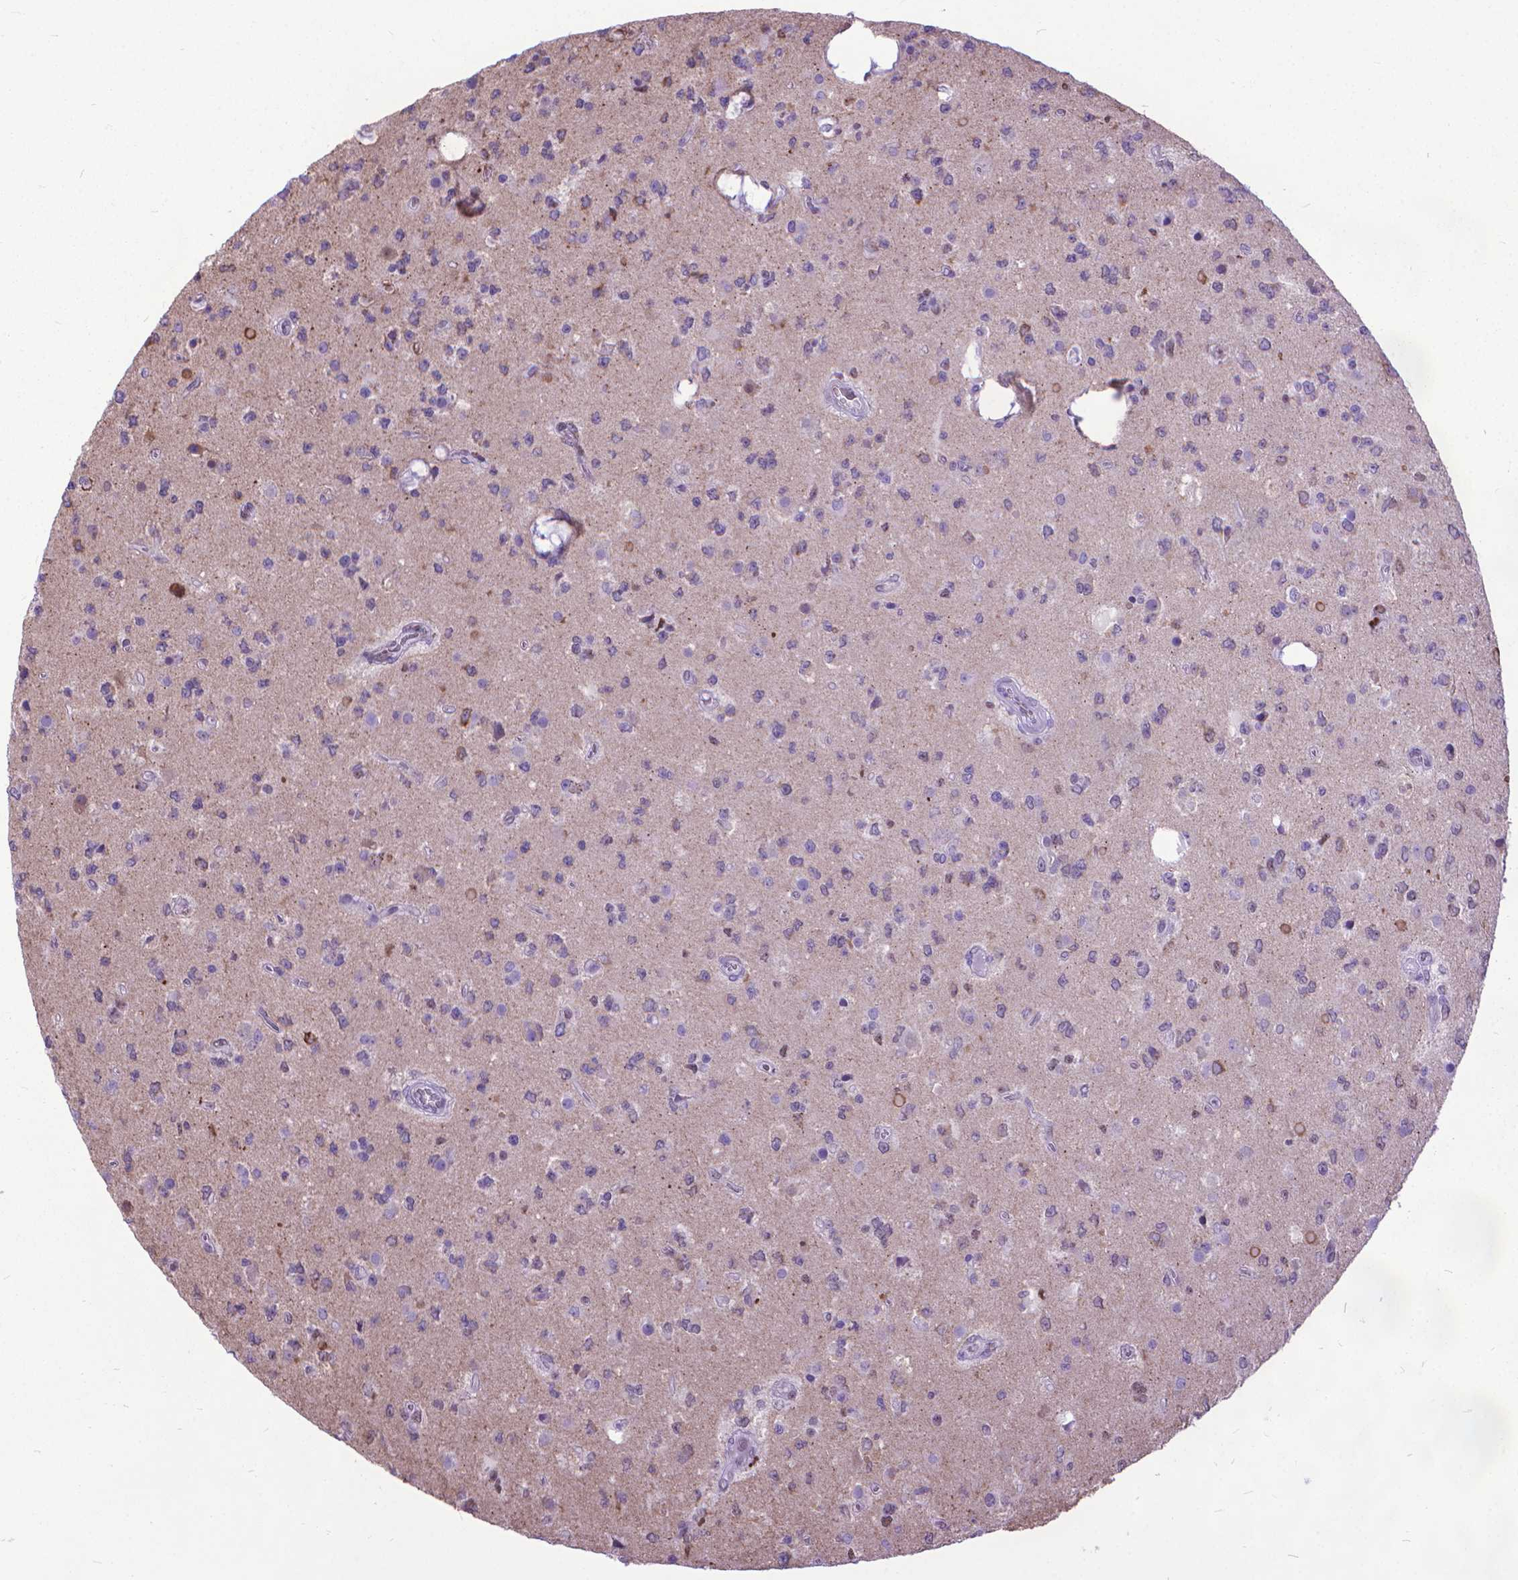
{"staining": {"intensity": "moderate", "quantity": "<25%", "location": "cytoplasmic/membranous"}, "tissue": "glioma", "cell_type": "Tumor cells", "image_type": "cancer", "snomed": [{"axis": "morphology", "description": "Glioma, malignant, Low grade"}, {"axis": "topography", "description": "Brain"}], "caption": "Protein expression analysis of human low-grade glioma (malignant) reveals moderate cytoplasmic/membranous staining in approximately <25% of tumor cells.", "gene": "POLE4", "patient": {"sex": "female", "age": 45}}